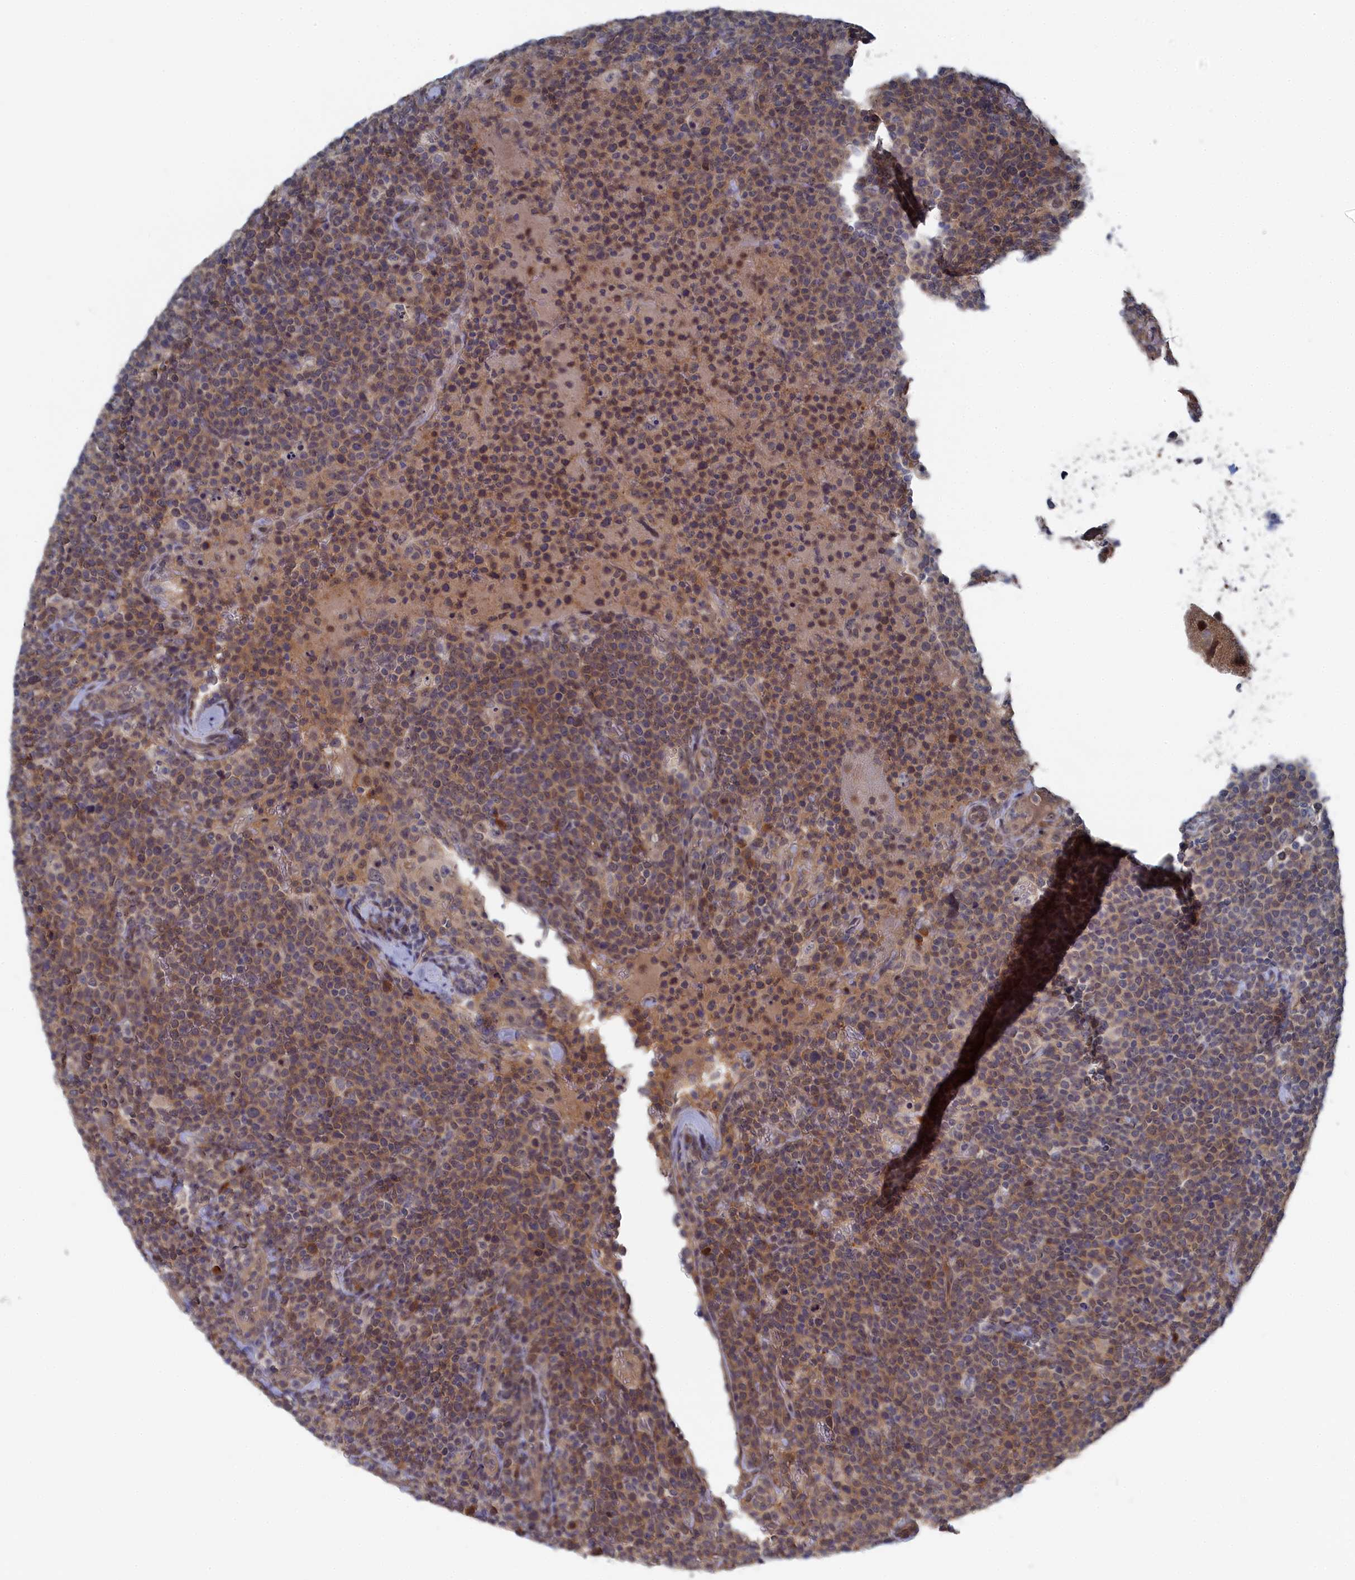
{"staining": {"intensity": "weak", "quantity": "25%-75%", "location": "cytoplasmic/membranous"}, "tissue": "lymphoma", "cell_type": "Tumor cells", "image_type": "cancer", "snomed": [{"axis": "morphology", "description": "Malignant lymphoma, non-Hodgkin's type, High grade"}, {"axis": "topography", "description": "Lymph node"}], "caption": "Malignant lymphoma, non-Hodgkin's type (high-grade) stained with a protein marker shows weak staining in tumor cells.", "gene": "IRGQ", "patient": {"sex": "male", "age": 61}}